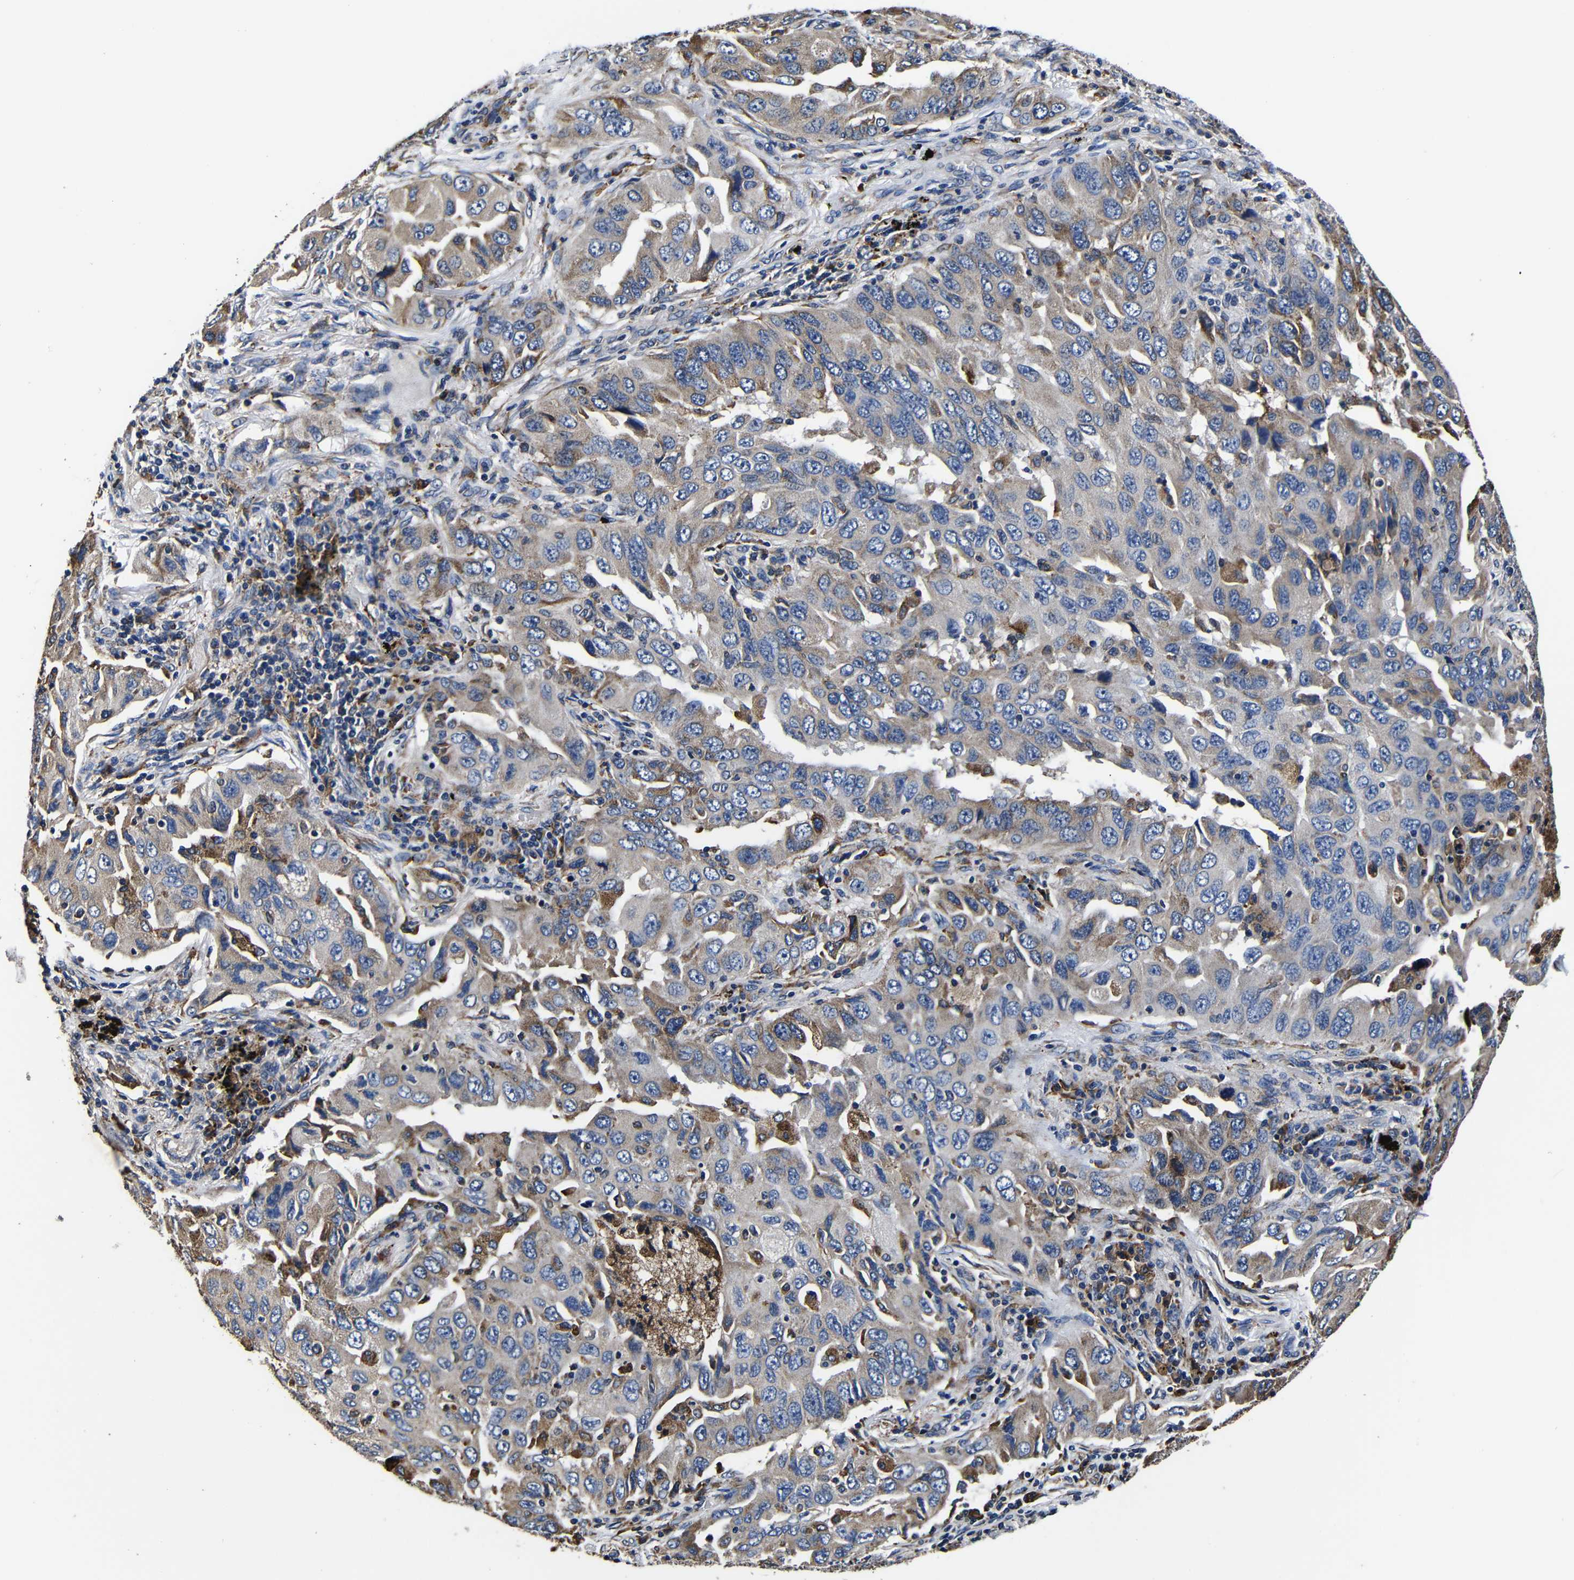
{"staining": {"intensity": "weak", "quantity": "25%-75%", "location": "cytoplasmic/membranous"}, "tissue": "lung cancer", "cell_type": "Tumor cells", "image_type": "cancer", "snomed": [{"axis": "morphology", "description": "Adenocarcinoma, NOS"}, {"axis": "topography", "description": "Lung"}], "caption": "The image displays immunohistochemical staining of lung cancer (adenocarcinoma). There is weak cytoplasmic/membranous positivity is appreciated in approximately 25%-75% of tumor cells.", "gene": "SCN9A", "patient": {"sex": "female", "age": 65}}